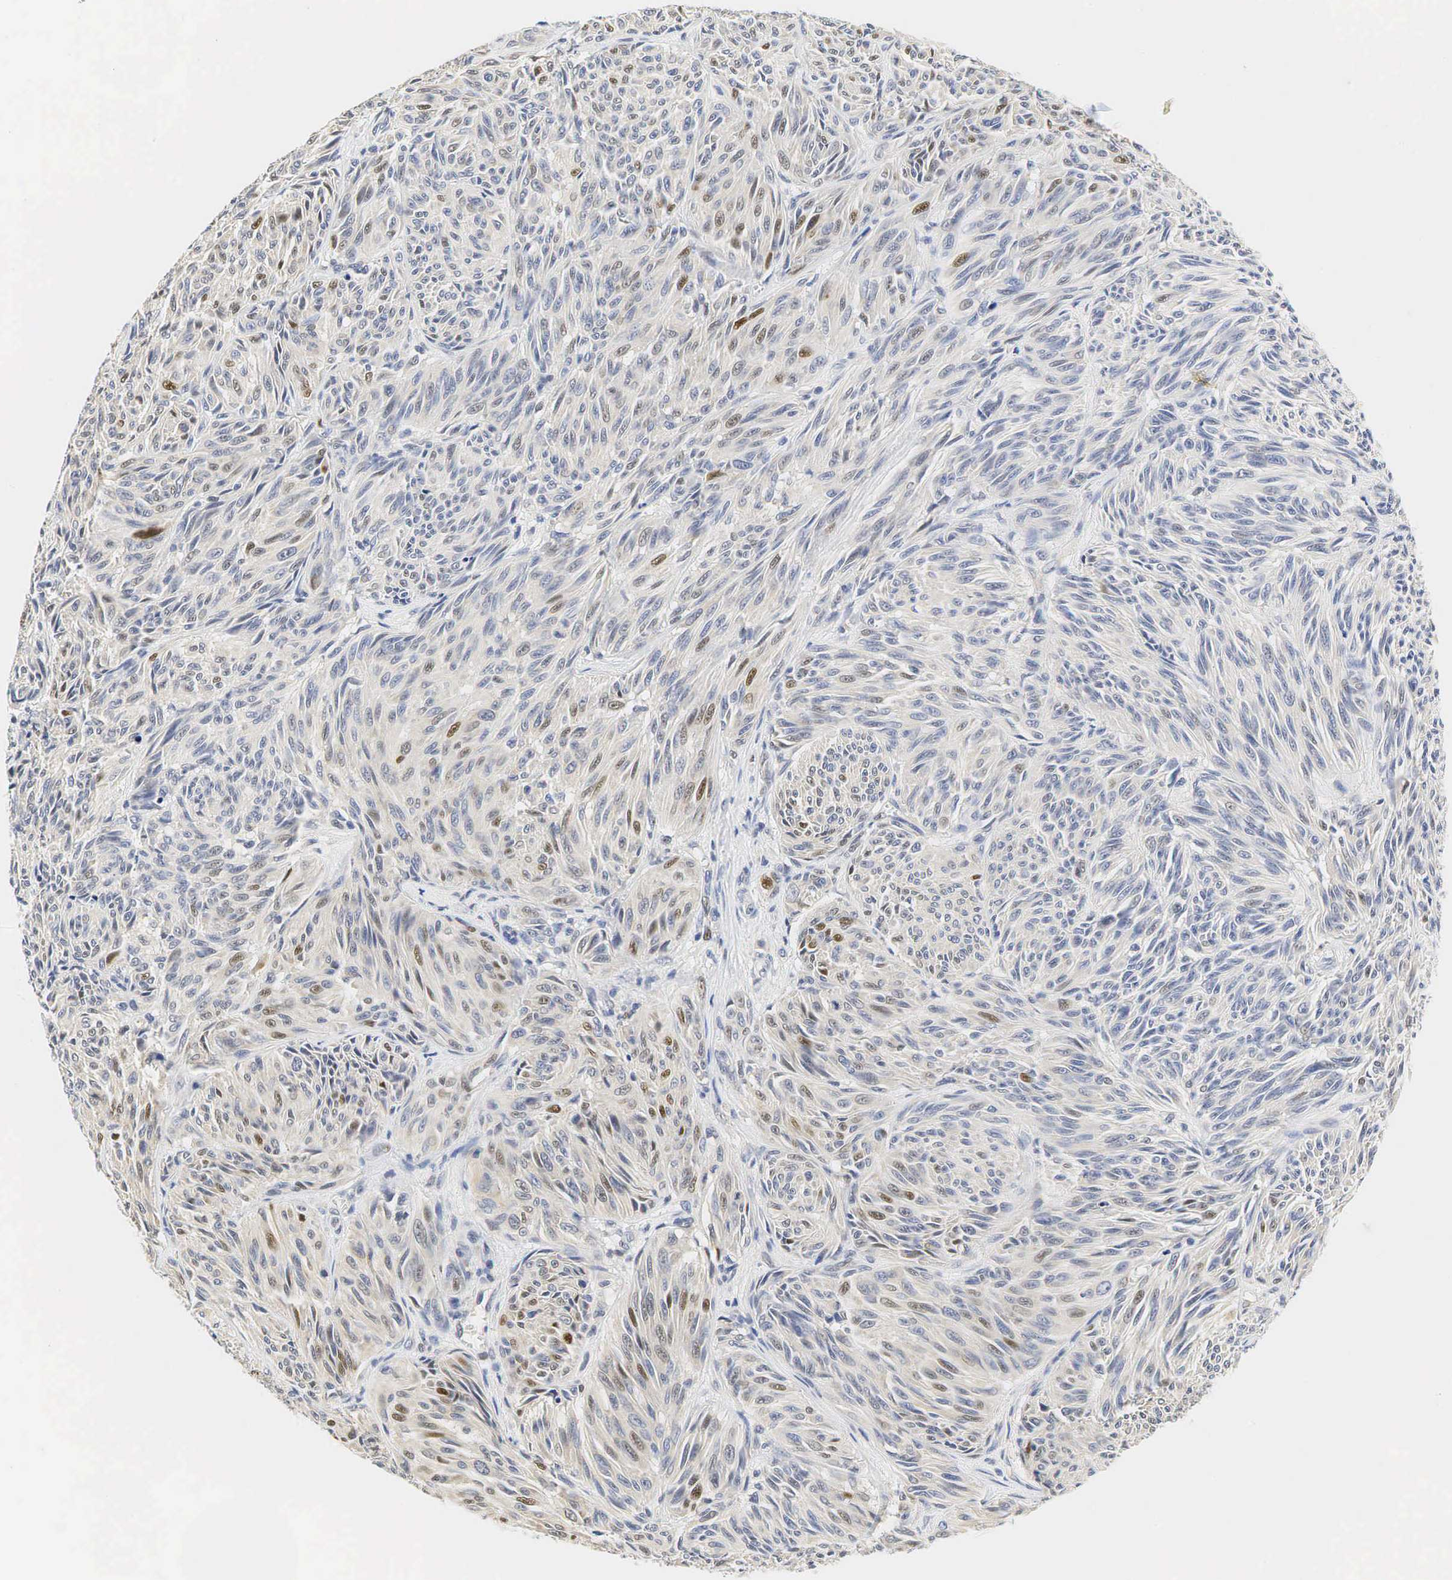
{"staining": {"intensity": "moderate", "quantity": "<25%", "location": "nuclear"}, "tissue": "melanoma", "cell_type": "Tumor cells", "image_type": "cancer", "snomed": [{"axis": "morphology", "description": "Malignant melanoma, NOS"}, {"axis": "topography", "description": "Skin"}], "caption": "Approximately <25% of tumor cells in malignant melanoma reveal moderate nuclear protein staining as visualized by brown immunohistochemical staining.", "gene": "CCND1", "patient": {"sex": "male", "age": 54}}